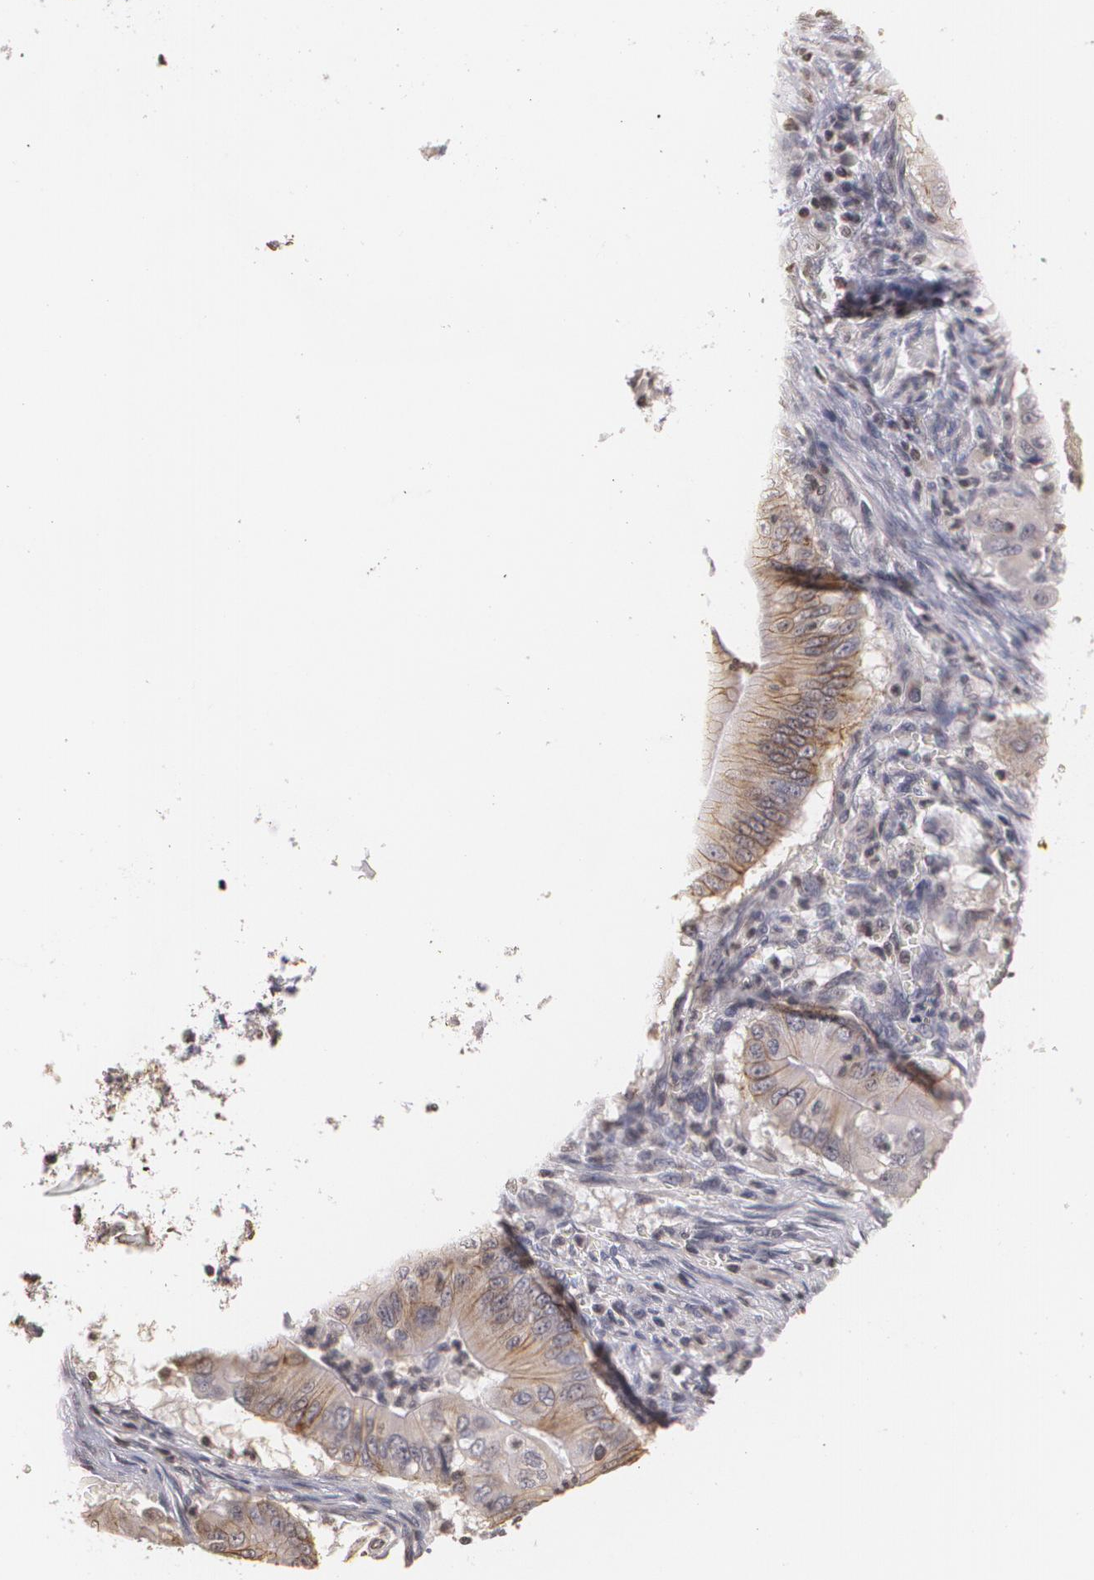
{"staining": {"intensity": "moderate", "quantity": "<25%", "location": "cytoplasmic/membranous"}, "tissue": "pancreatic cancer", "cell_type": "Tumor cells", "image_type": "cancer", "snomed": [{"axis": "morphology", "description": "Adenocarcinoma, NOS"}, {"axis": "topography", "description": "Pancreas"}], "caption": "High-magnification brightfield microscopy of pancreatic adenocarcinoma stained with DAB (3,3'-diaminobenzidine) (brown) and counterstained with hematoxylin (blue). tumor cells exhibit moderate cytoplasmic/membranous expression is appreciated in approximately<25% of cells.", "gene": "THRB", "patient": {"sex": "male", "age": 62}}